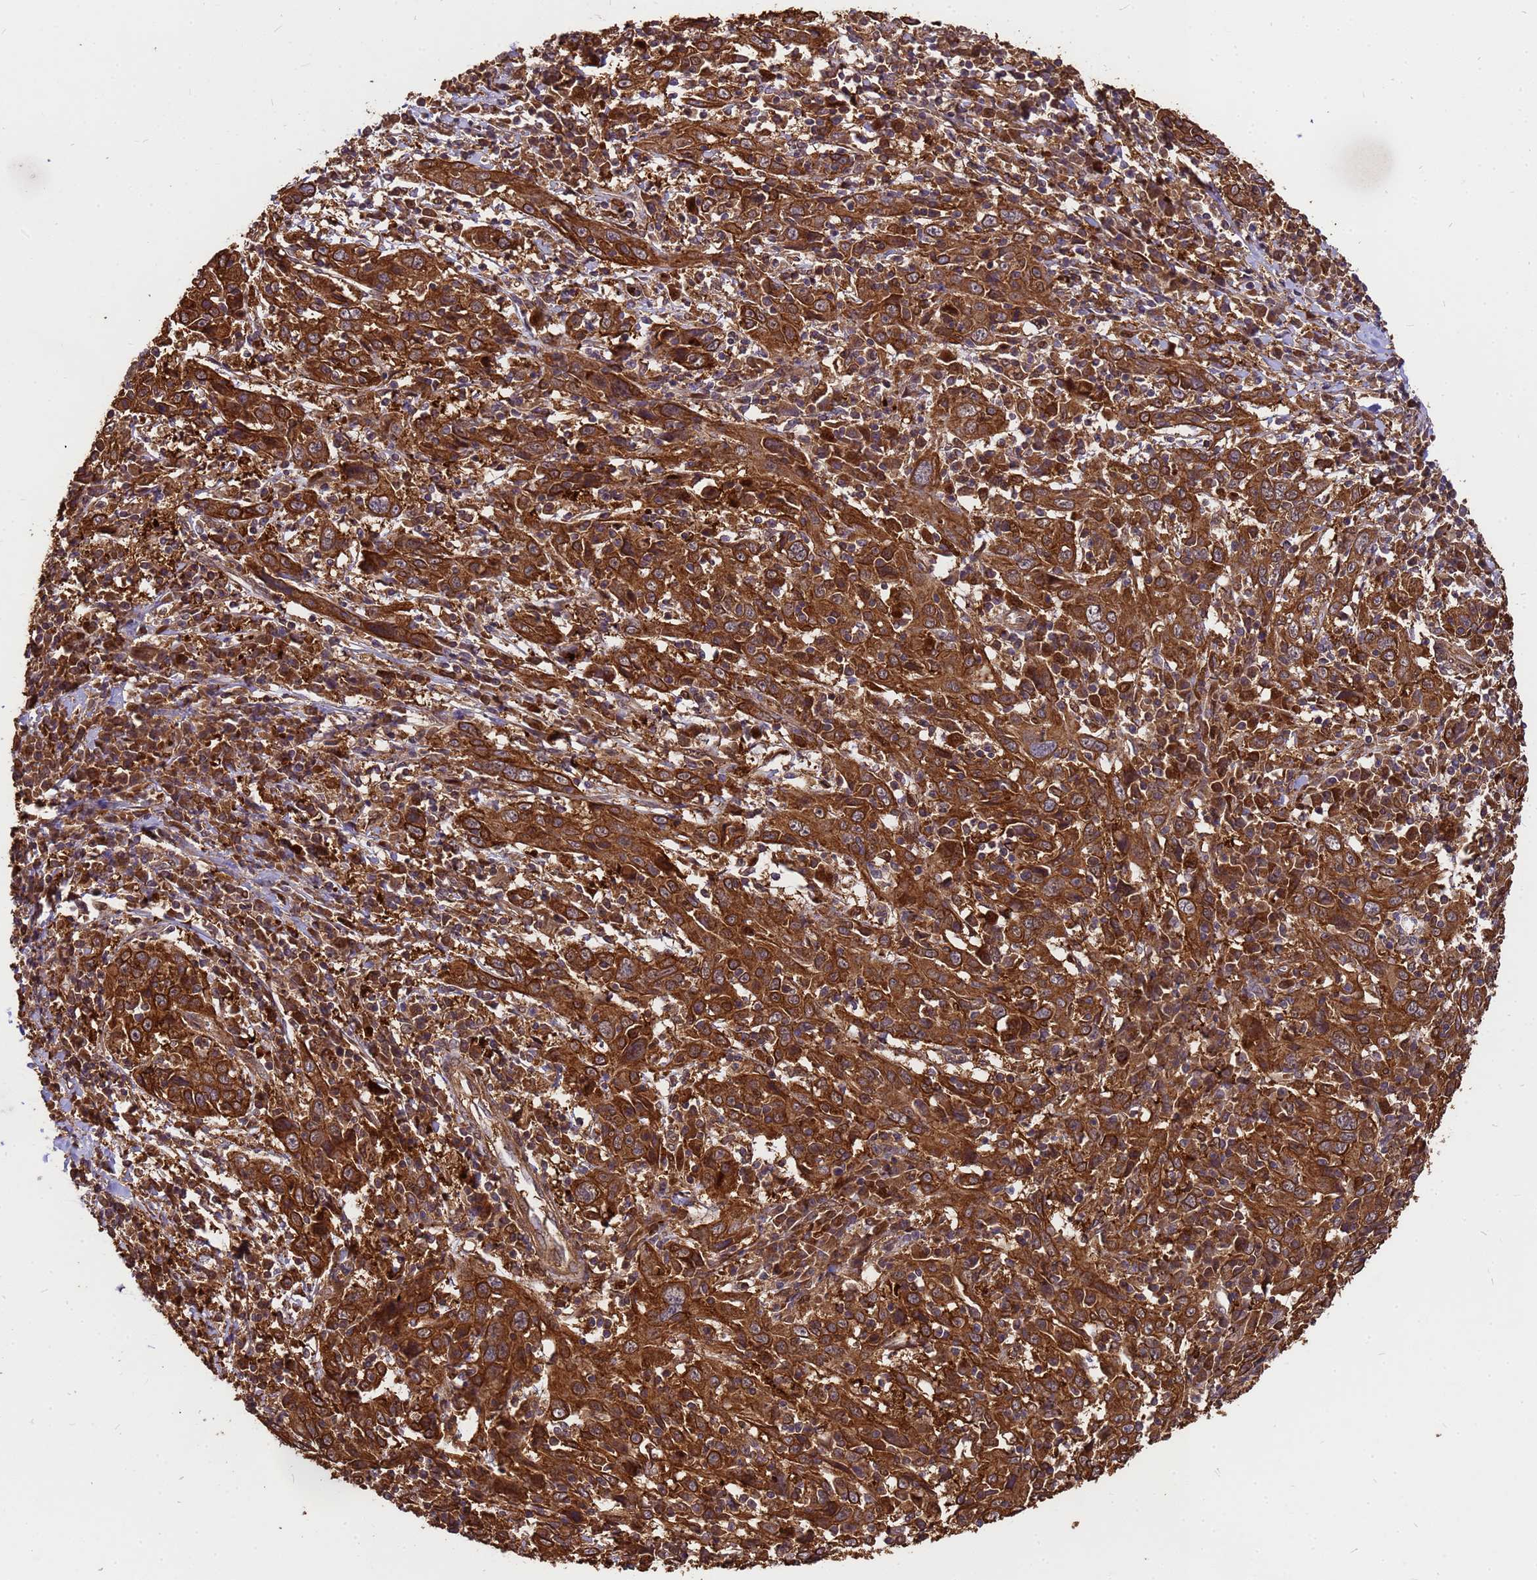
{"staining": {"intensity": "strong", "quantity": ">75%", "location": "cytoplasmic/membranous"}, "tissue": "cervical cancer", "cell_type": "Tumor cells", "image_type": "cancer", "snomed": [{"axis": "morphology", "description": "Squamous cell carcinoma, NOS"}, {"axis": "topography", "description": "Cervix"}], "caption": "Protein staining displays strong cytoplasmic/membranous positivity in approximately >75% of tumor cells in cervical cancer (squamous cell carcinoma). Using DAB (brown) and hematoxylin (blue) stains, captured at high magnification using brightfield microscopy.", "gene": "ZNF618", "patient": {"sex": "female", "age": 46}}